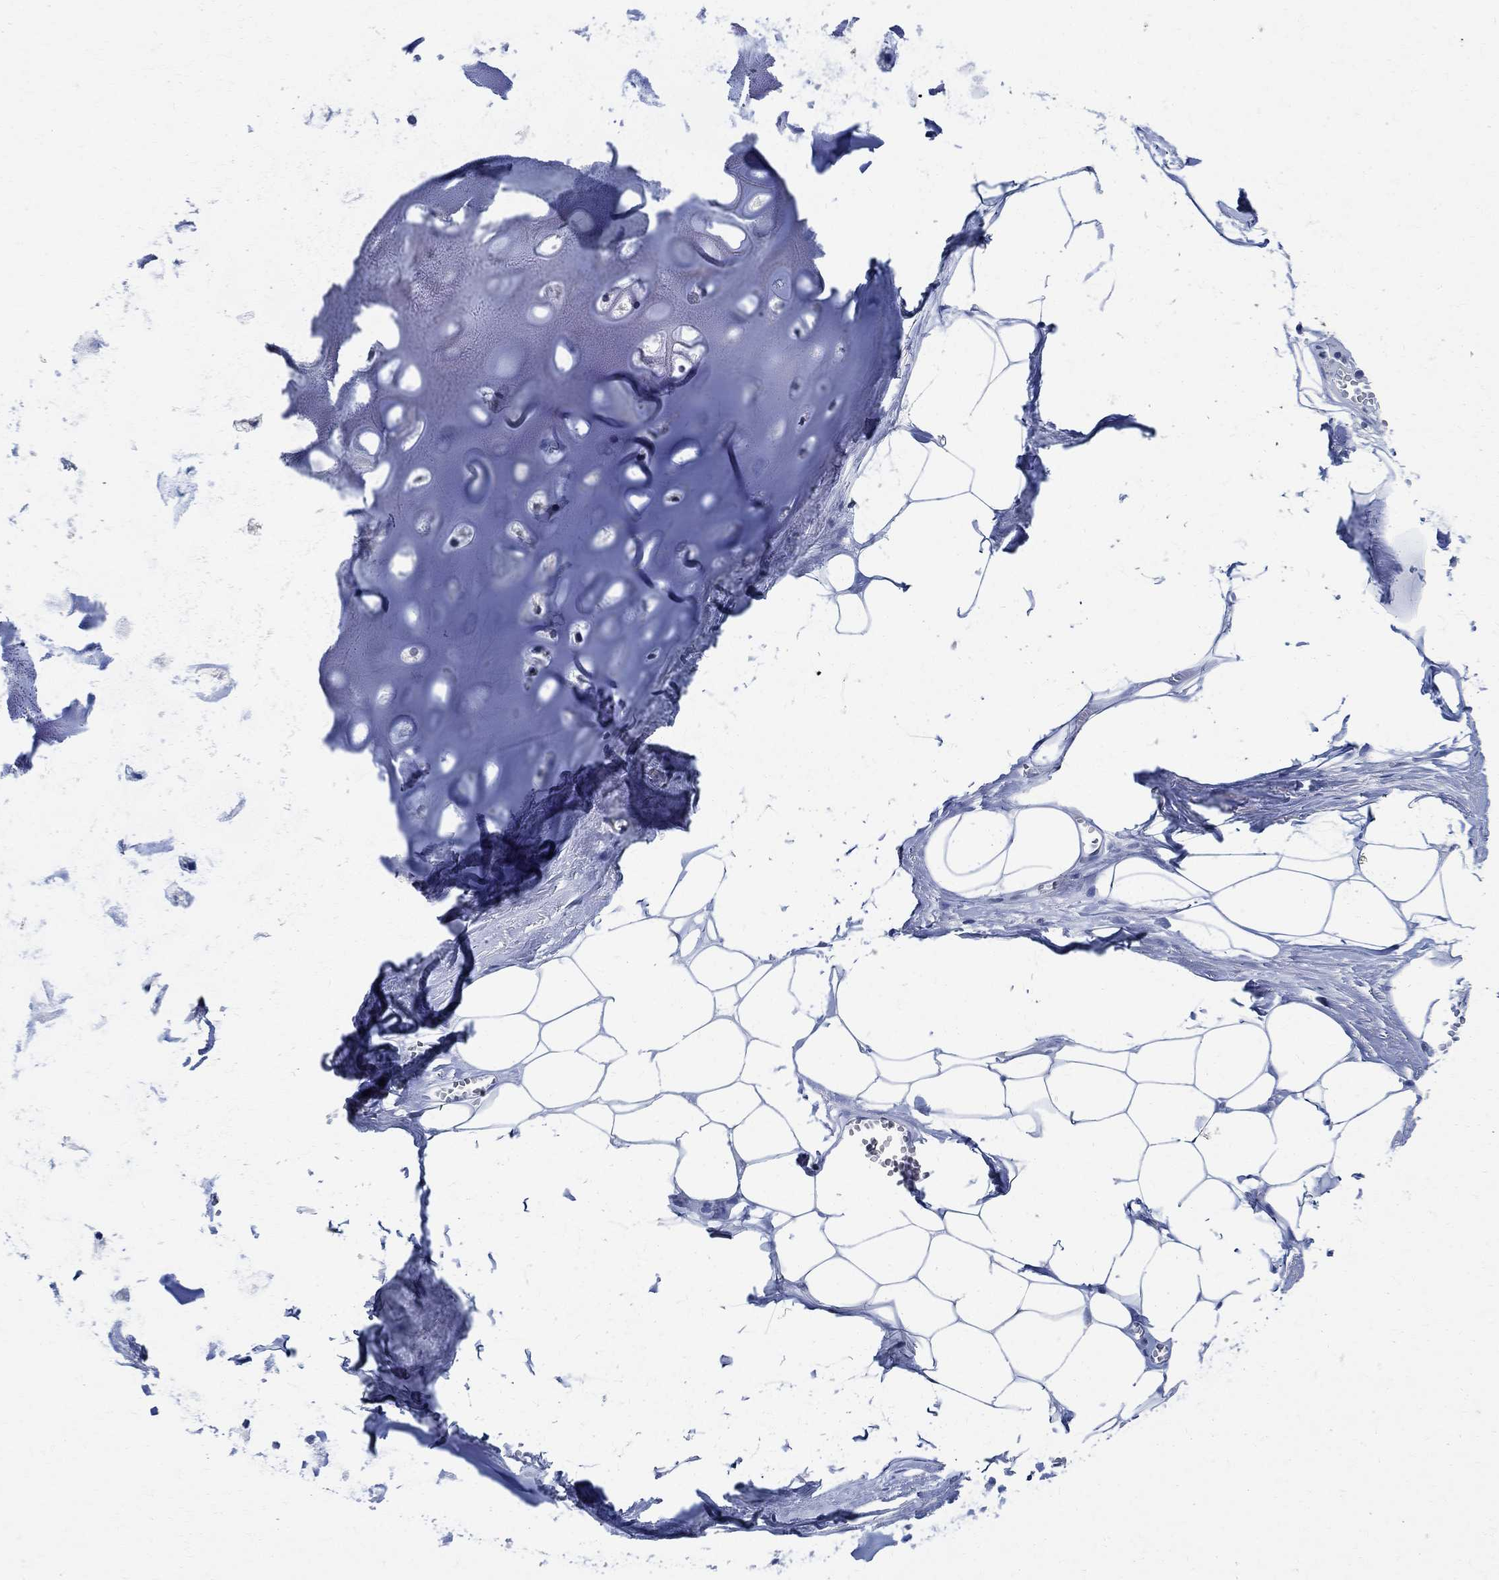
{"staining": {"intensity": "negative", "quantity": "none", "location": "none"}, "tissue": "adipose tissue", "cell_type": "Adipocytes", "image_type": "normal", "snomed": [{"axis": "morphology", "description": "Normal tissue, NOS"}, {"axis": "morphology", "description": "Squamous cell carcinoma, NOS"}, {"axis": "topography", "description": "Cartilage tissue"}, {"axis": "topography", "description": "Lung"}], "caption": "Immunohistochemistry image of normal adipose tissue: adipose tissue stained with DAB (3,3'-diaminobenzidine) reveals no significant protein expression in adipocytes. The staining is performed using DAB brown chromogen with nuclei counter-stained in using hematoxylin.", "gene": "TMEM221", "patient": {"sex": "male", "age": 66}}